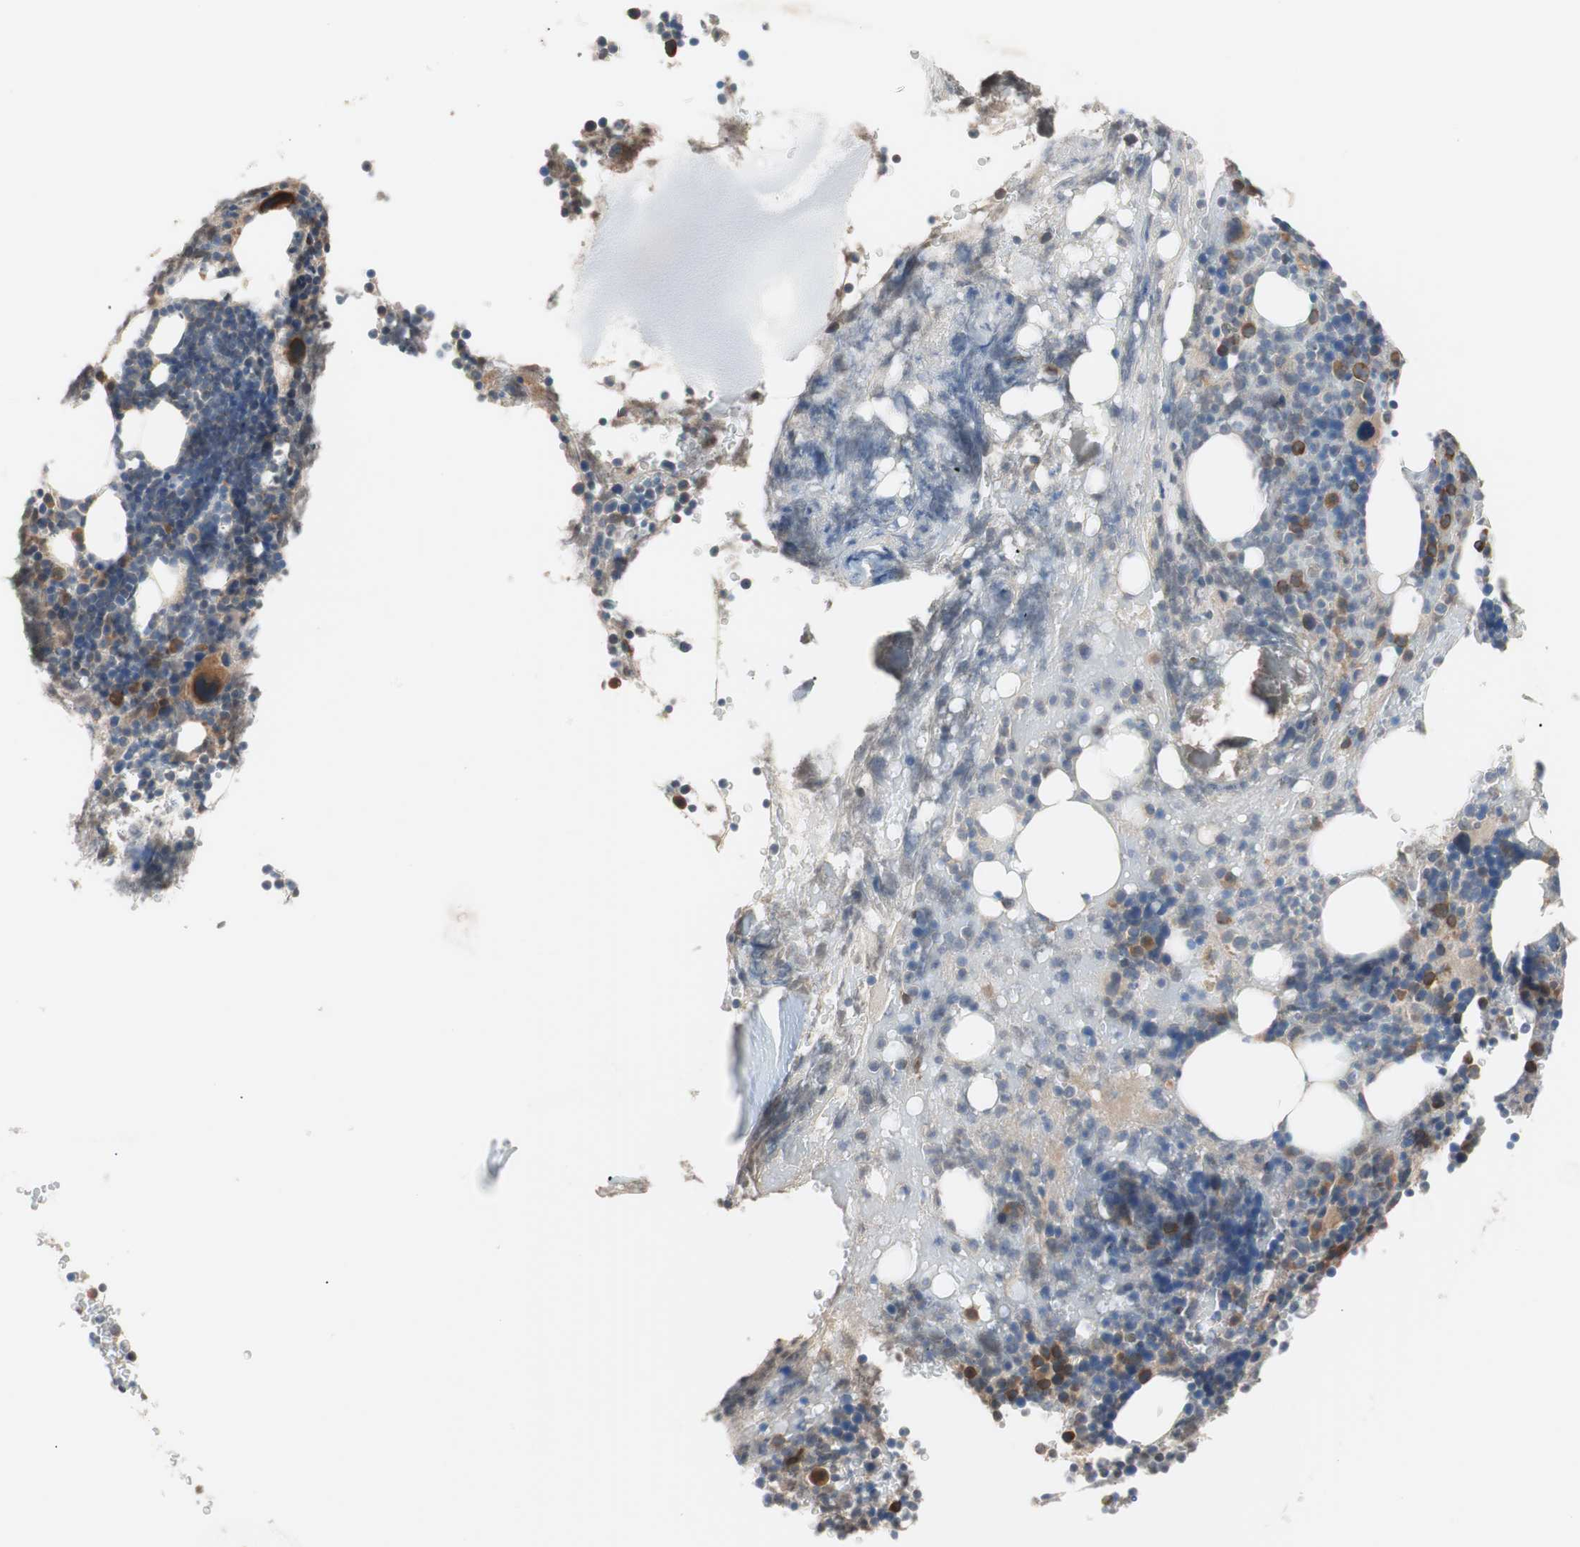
{"staining": {"intensity": "strong", "quantity": "<25%", "location": "cytoplasmic/membranous"}, "tissue": "bone marrow", "cell_type": "Hematopoietic cells", "image_type": "normal", "snomed": [{"axis": "morphology", "description": "Normal tissue, NOS"}, {"axis": "topography", "description": "Bone marrow"}], "caption": "A micrograph of human bone marrow stained for a protein shows strong cytoplasmic/membranous brown staining in hematopoietic cells. The protein is shown in brown color, while the nuclei are stained blue.", "gene": "FADS2", "patient": {"sex": "female", "age": 66}}